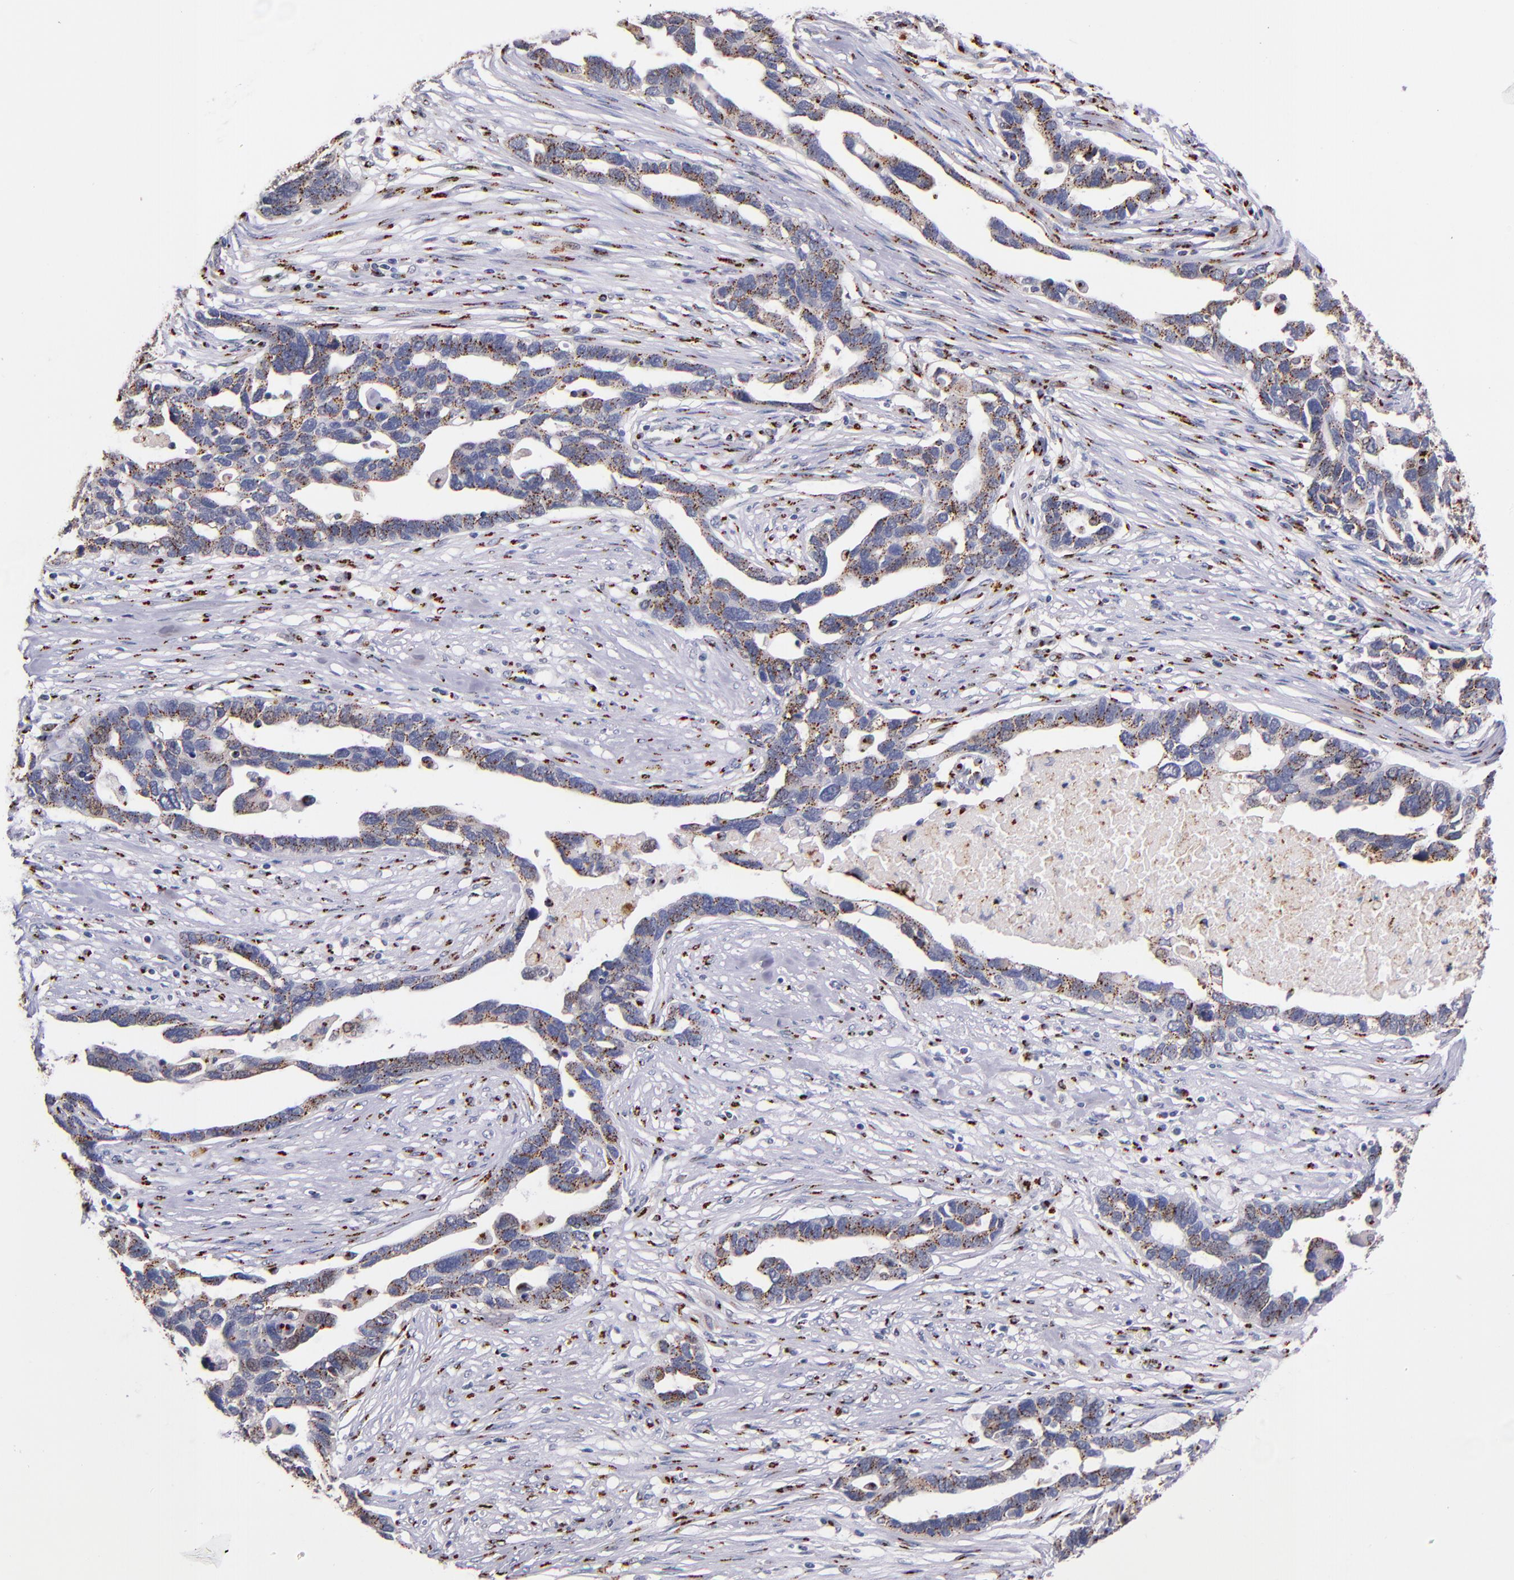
{"staining": {"intensity": "moderate", "quantity": "25%-75%", "location": "cytoplasmic/membranous"}, "tissue": "ovarian cancer", "cell_type": "Tumor cells", "image_type": "cancer", "snomed": [{"axis": "morphology", "description": "Cystadenocarcinoma, serous, NOS"}, {"axis": "topography", "description": "Ovary"}], "caption": "Ovarian cancer tissue demonstrates moderate cytoplasmic/membranous expression in about 25%-75% of tumor cells (Brightfield microscopy of DAB IHC at high magnification).", "gene": "GOLIM4", "patient": {"sex": "female", "age": 54}}